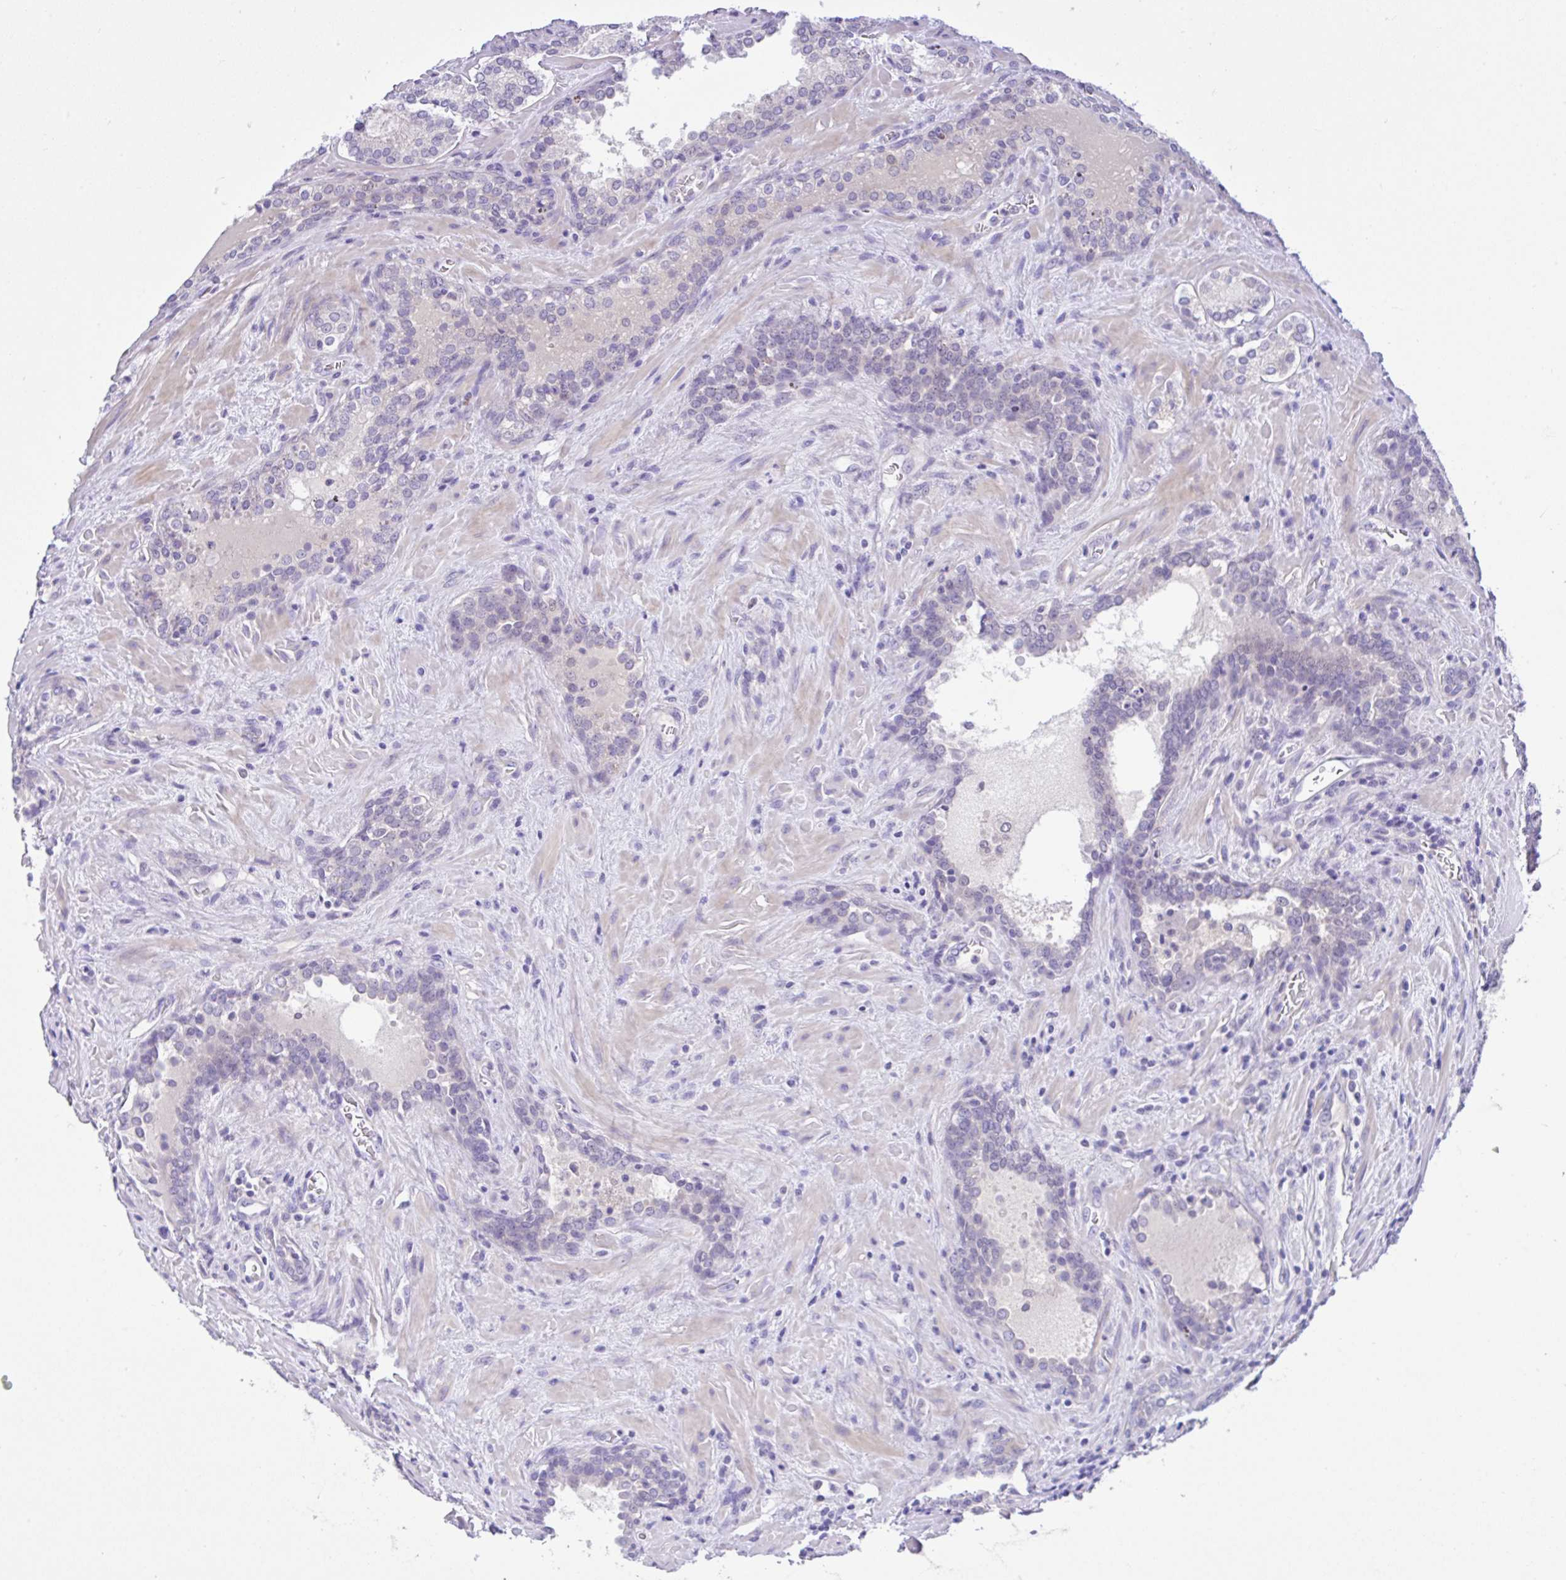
{"staining": {"intensity": "negative", "quantity": "none", "location": "none"}, "tissue": "prostate cancer", "cell_type": "Tumor cells", "image_type": "cancer", "snomed": [{"axis": "morphology", "description": "Adenocarcinoma, Low grade"}, {"axis": "topography", "description": "Prostate"}], "caption": "Image shows no significant protein positivity in tumor cells of prostate adenocarcinoma (low-grade).", "gene": "ANO4", "patient": {"sex": "male", "age": 62}}